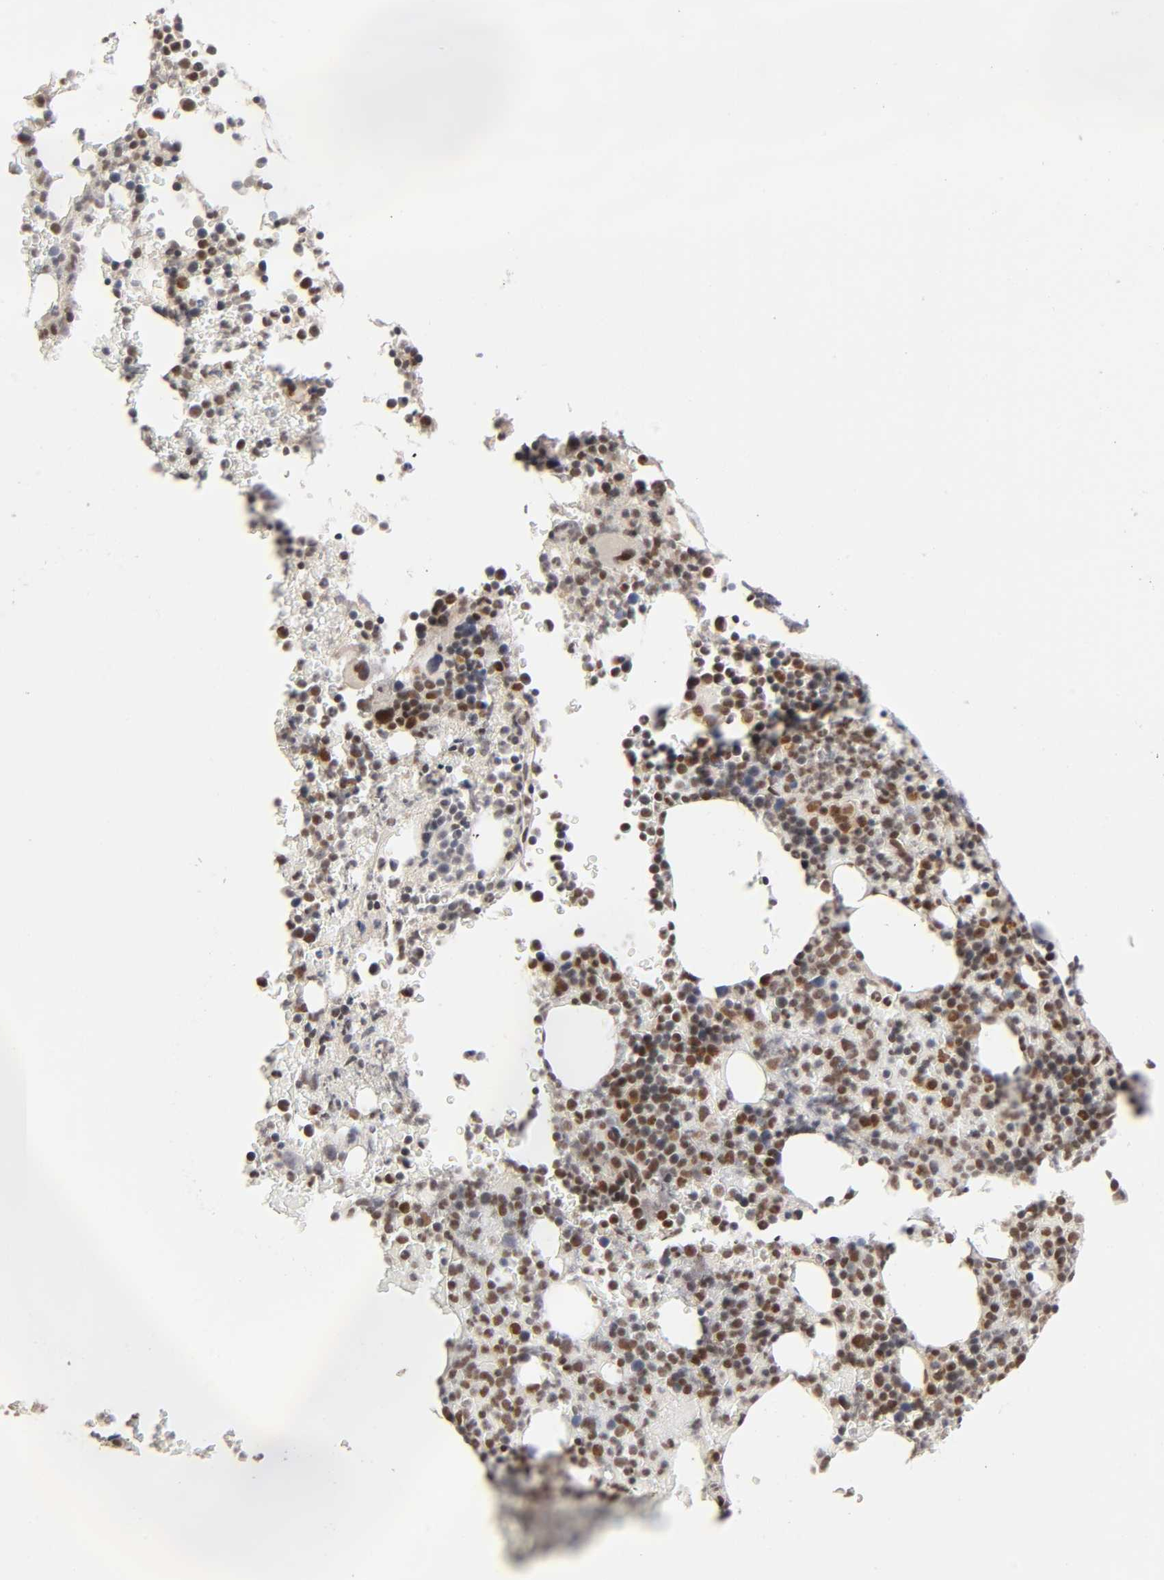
{"staining": {"intensity": "strong", "quantity": "25%-75%", "location": "nuclear"}, "tissue": "bone marrow", "cell_type": "Hematopoietic cells", "image_type": "normal", "snomed": [{"axis": "morphology", "description": "Normal tissue, NOS"}, {"axis": "topography", "description": "Bone marrow"}], "caption": "Protein staining of benign bone marrow shows strong nuclear staining in approximately 25%-75% of hematopoietic cells.", "gene": "EP300", "patient": {"sex": "female", "age": 66}}